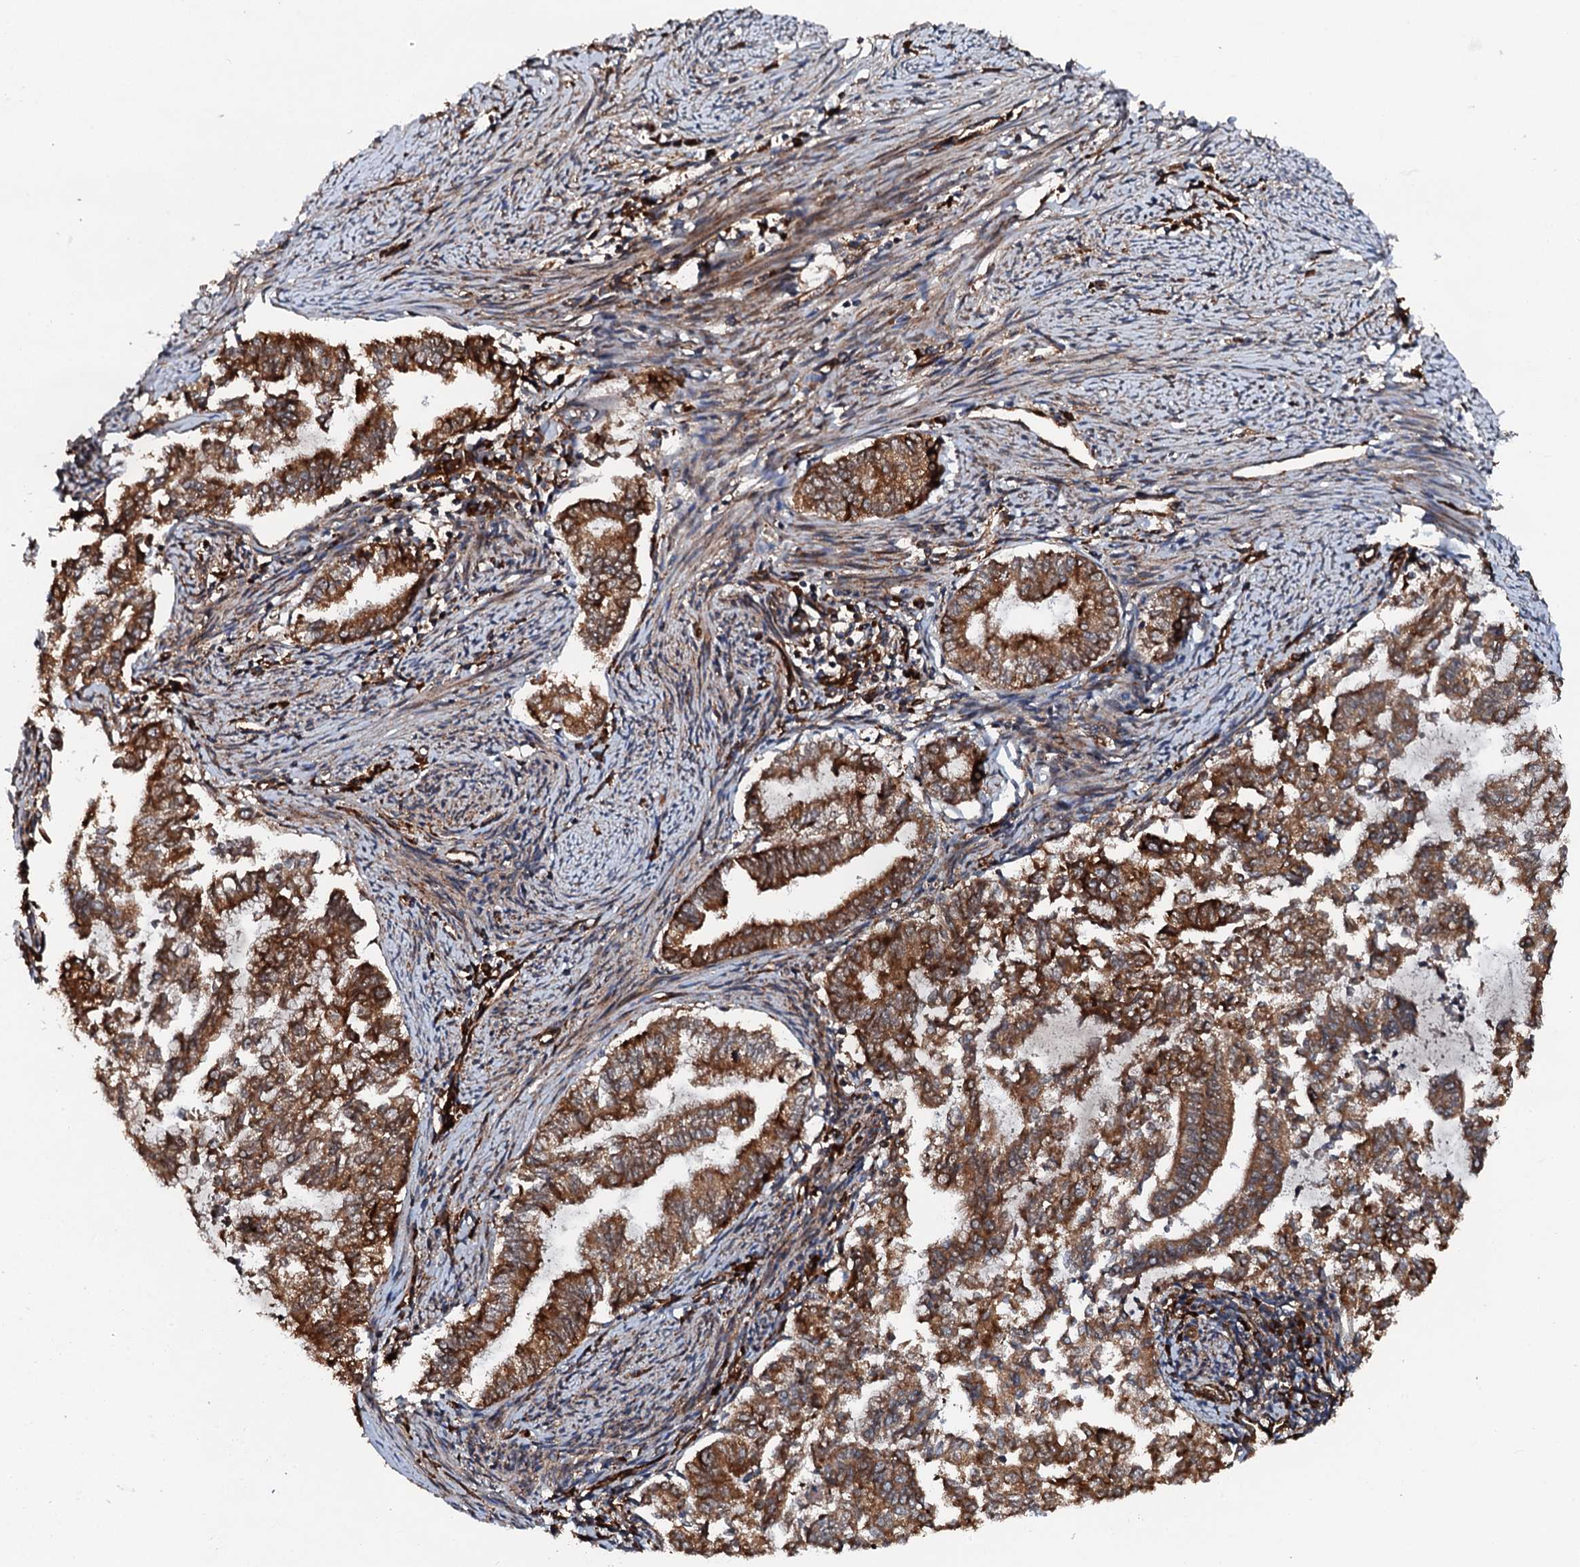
{"staining": {"intensity": "strong", "quantity": ">75%", "location": "cytoplasmic/membranous"}, "tissue": "endometrial cancer", "cell_type": "Tumor cells", "image_type": "cancer", "snomed": [{"axis": "morphology", "description": "Adenocarcinoma, NOS"}, {"axis": "topography", "description": "Endometrium"}], "caption": "Adenocarcinoma (endometrial) stained for a protein (brown) displays strong cytoplasmic/membranous positive positivity in about >75% of tumor cells.", "gene": "FLYWCH1", "patient": {"sex": "female", "age": 79}}